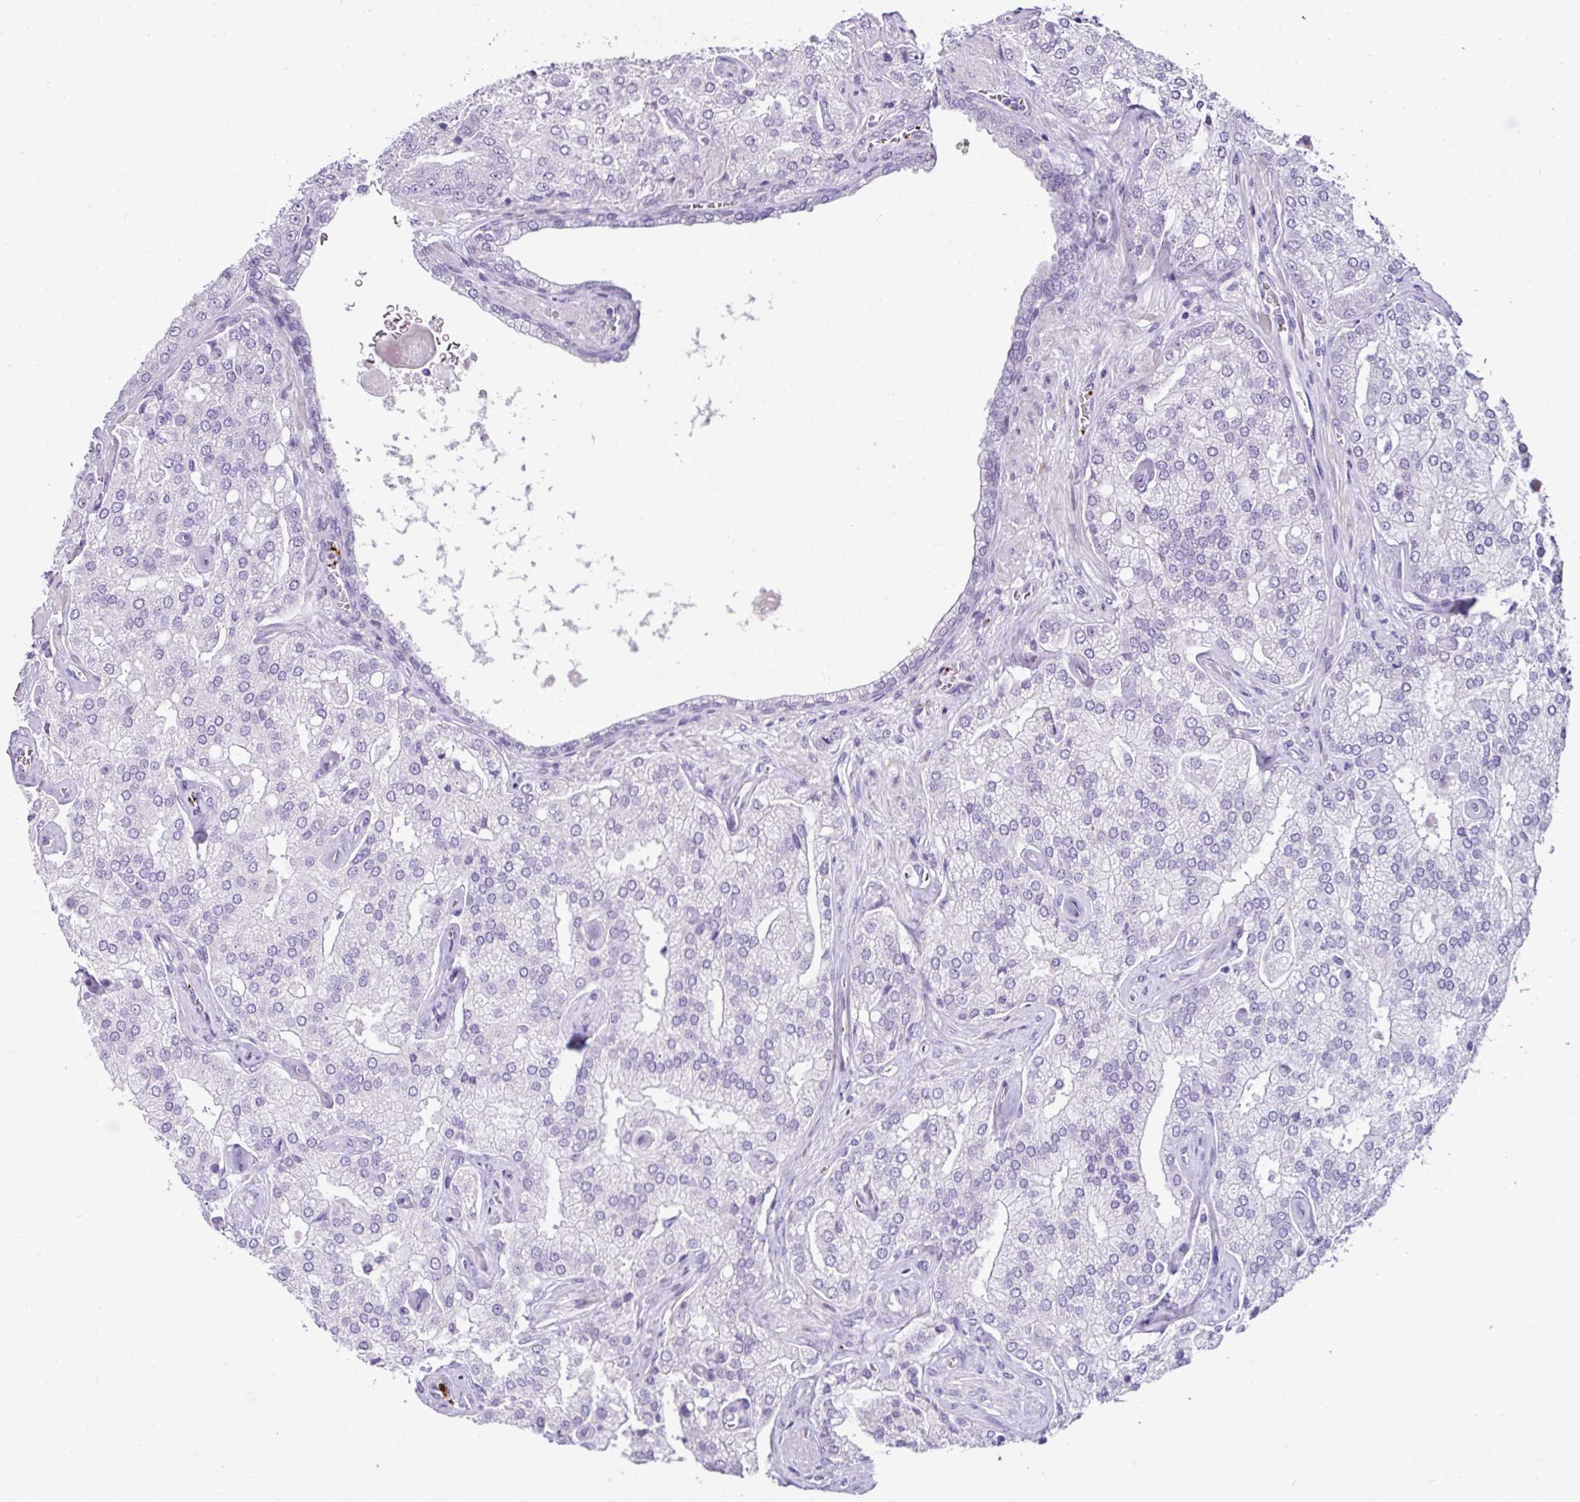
{"staining": {"intensity": "negative", "quantity": "none", "location": "none"}, "tissue": "prostate cancer", "cell_type": "Tumor cells", "image_type": "cancer", "snomed": [{"axis": "morphology", "description": "Adenocarcinoma, High grade"}, {"axis": "topography", "description": "Prostate"}], "caption": "There is no significant expression in tumor cells of prostate cancer (high-grade adenocarcinoma). The staining is performed using DAB brown chromogen with nuclei counter-stained in using hematoxylin.", "gene": "CMTM5", "patient": {"sex": "male", "age": 68}}